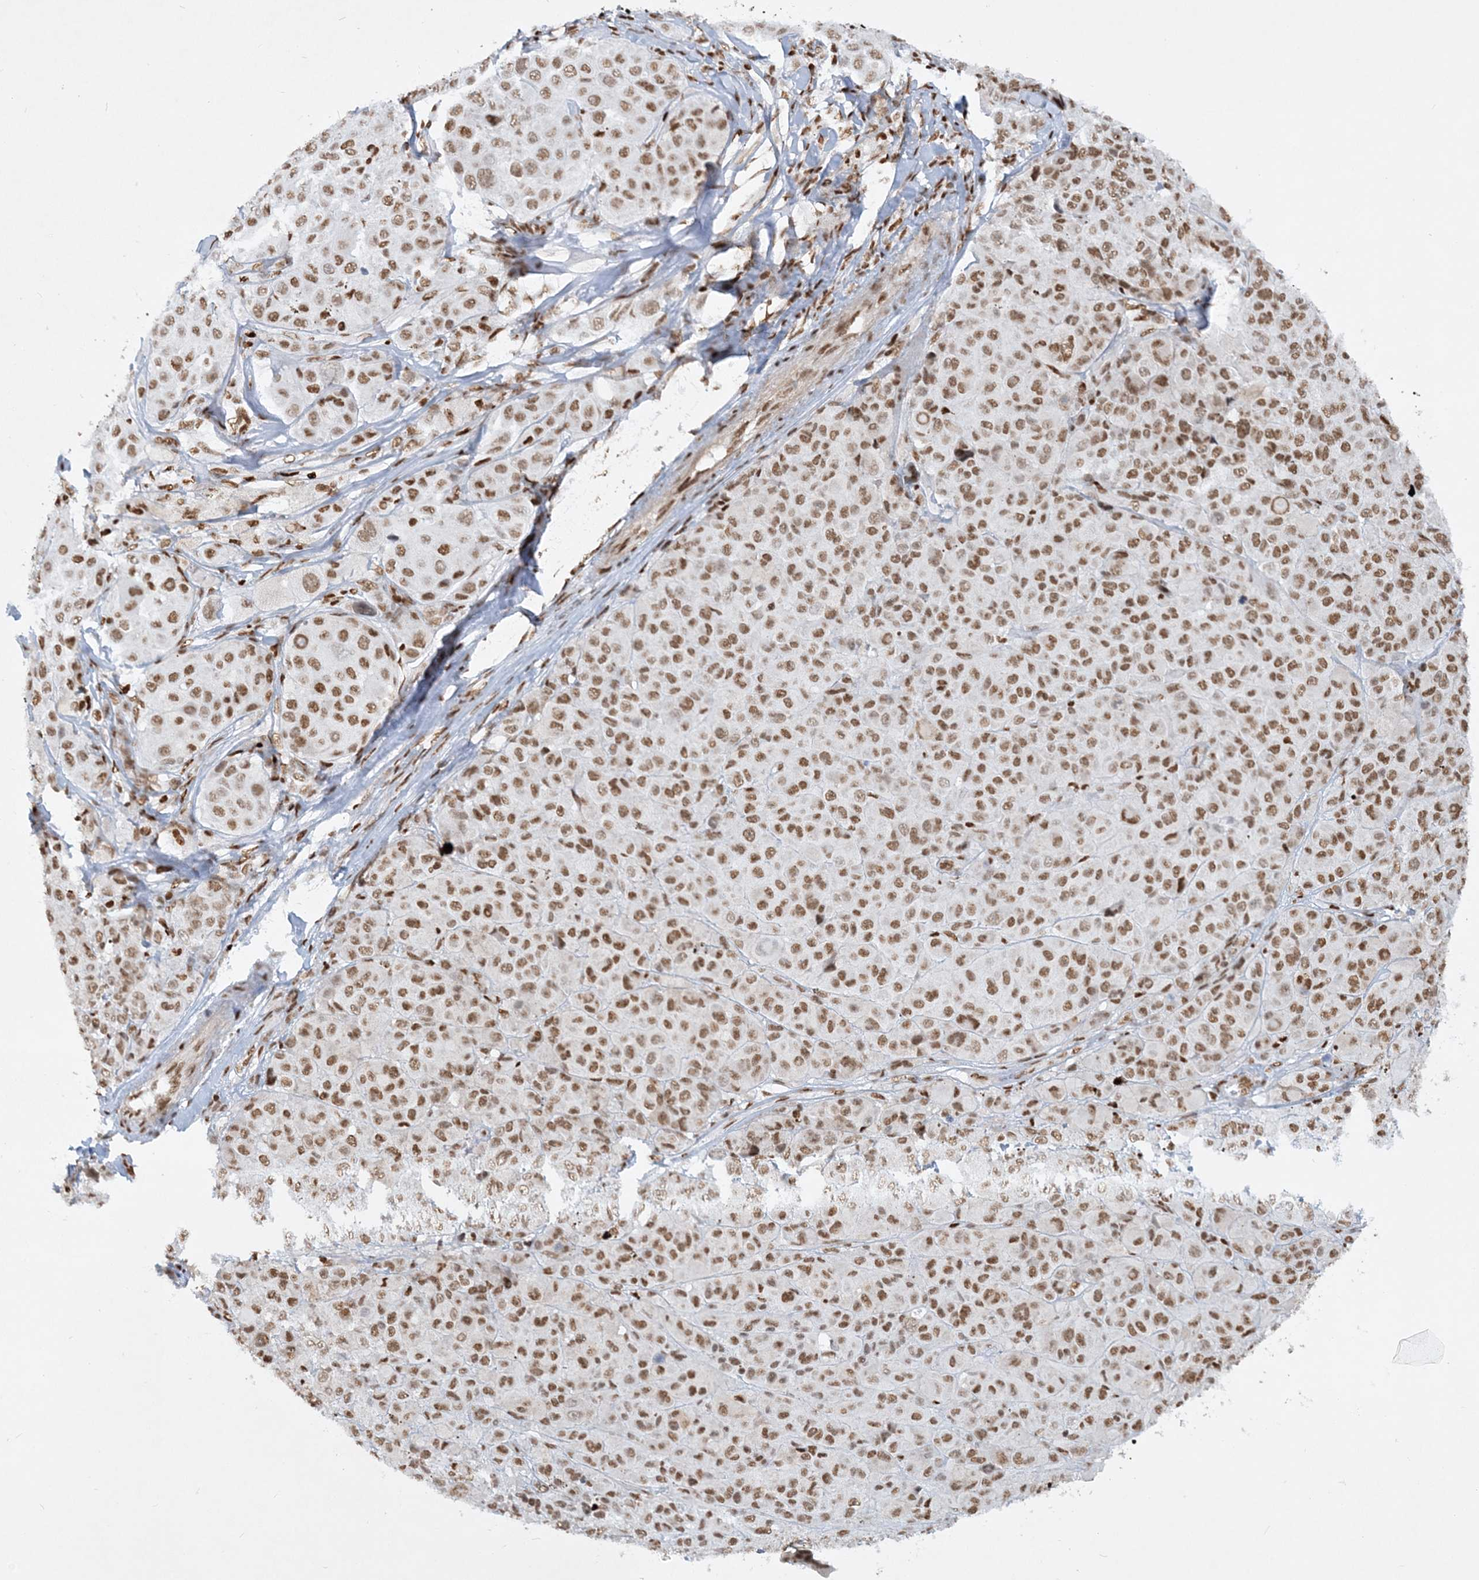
{"staining": {"intensity": "moderate", "quantity": ">75%", "location": "nuclear"}, "tissue": "melanoma", "cell_type": "Tumor cells", "image_type": "cancer", "snomed": [{"axis": "morphology", "description": "Malignant melanoma, NOS"}, {"axis": "topography", "description": "Skin of trunk"}], "caption": "Protein positivity by immunohistochemistry (IHC) reveals moderate nuclear staining in about >75% of tumor cells in melanoma.", "gene": "DELE1", "patient": {"sex": "male", "age": 71}}